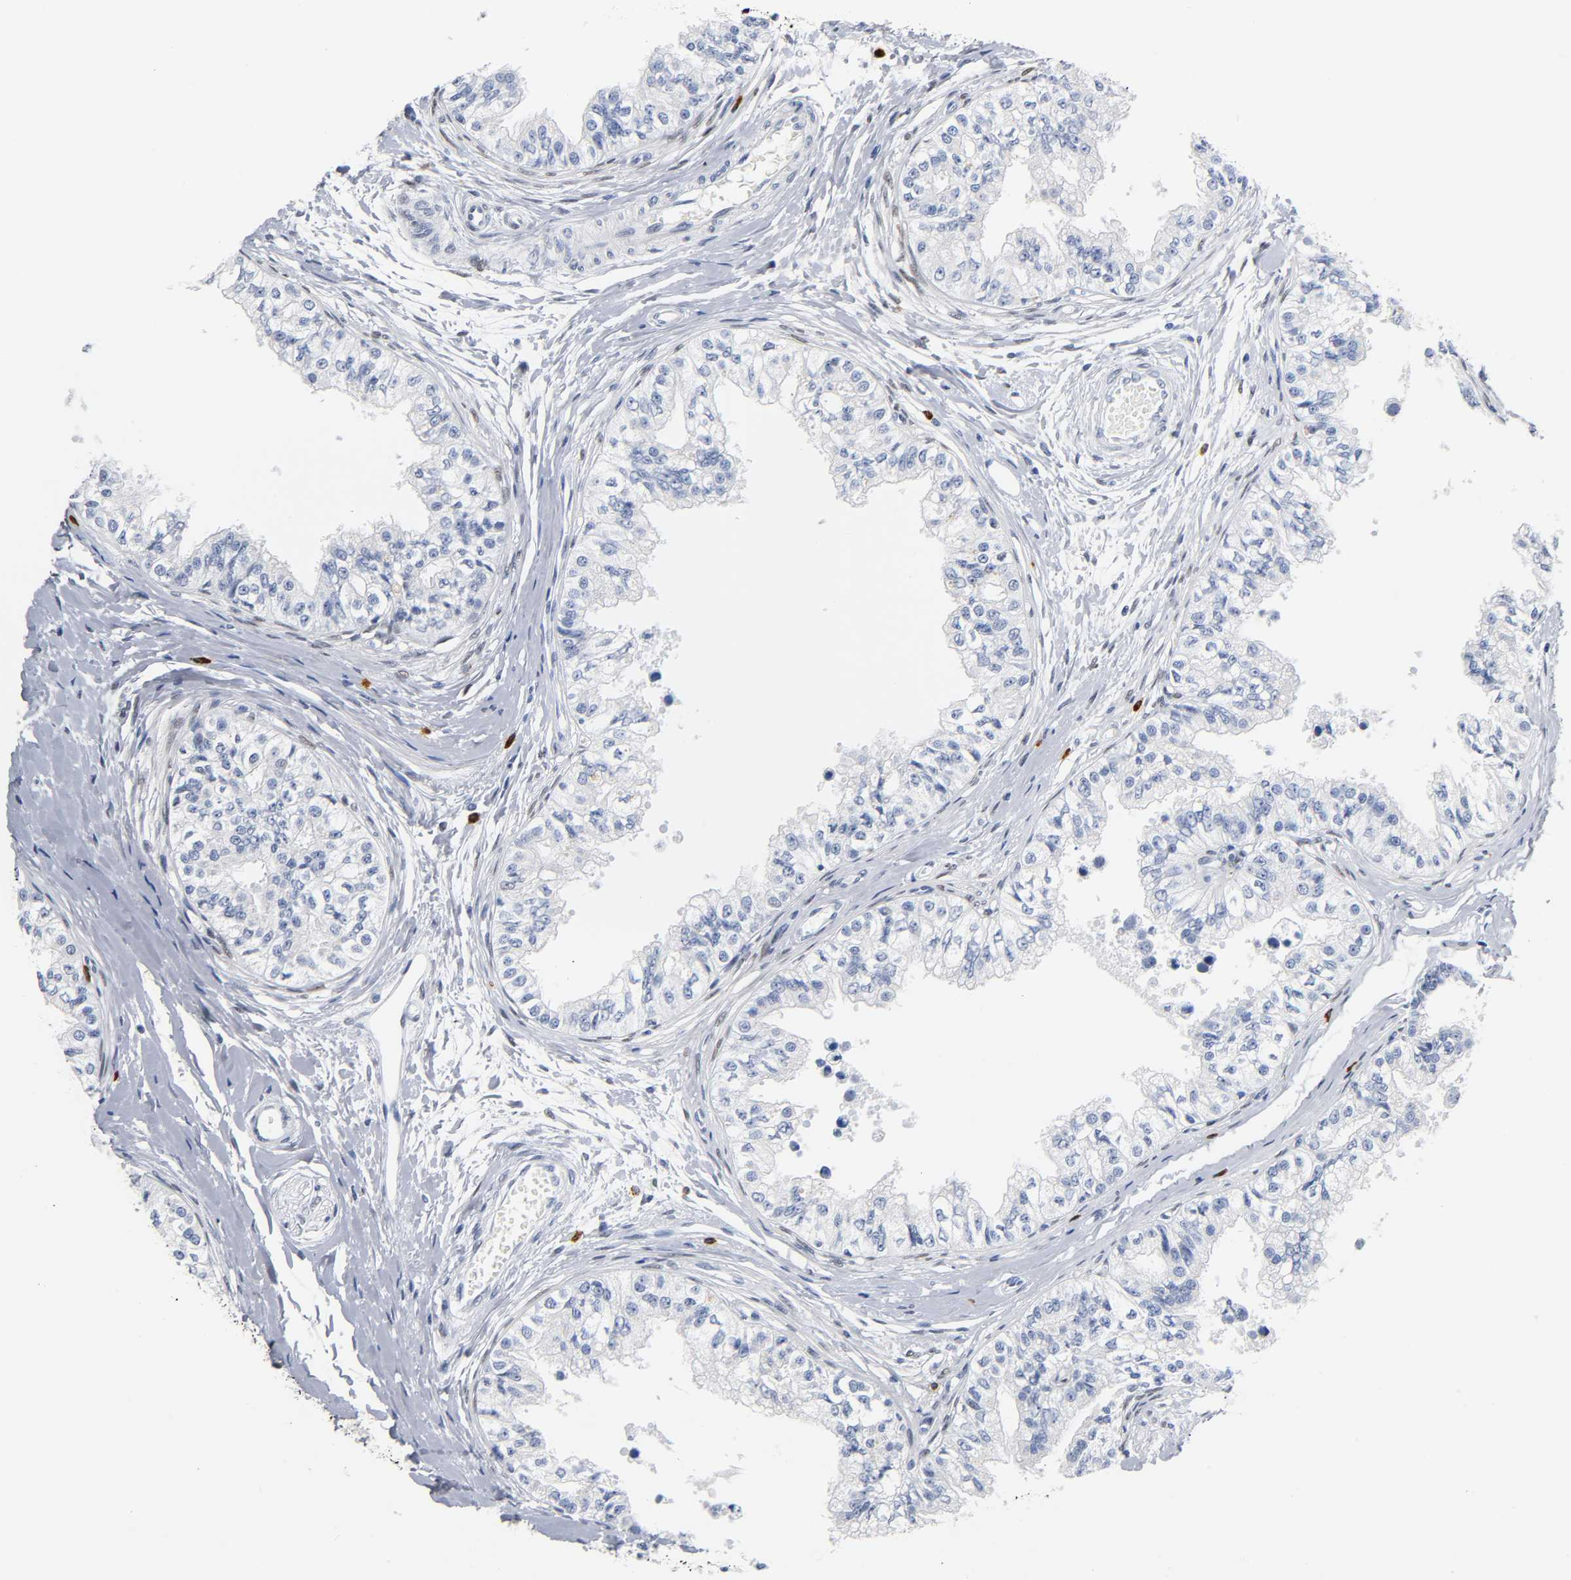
{"staining": {"intensity": "moderate", "quantity": "<25%", "location": "nuclear"}, "tissue": "epididymis", "cell_type": "Glandular cells", "image_type": "normal", "snomed": [{"axis": "morphology", "description": "Normal tissue, NOS"}, {"axis": "morphology", "description": "Adenocarcinoma, metastatic, NOS"}, {"axis": "topography", "description": "Testis"}, {"axis": "topography", "description": "Epididymis"}], "caption": "A micrograph of human epididymis stained for a protein shows moderate nuclear brown staining in glandular cells. (DAB IHC, brown staining for protein, blue staining for nuclei).", "gene": "NAB2", "patient": {"sex": "male", "age": 26}}